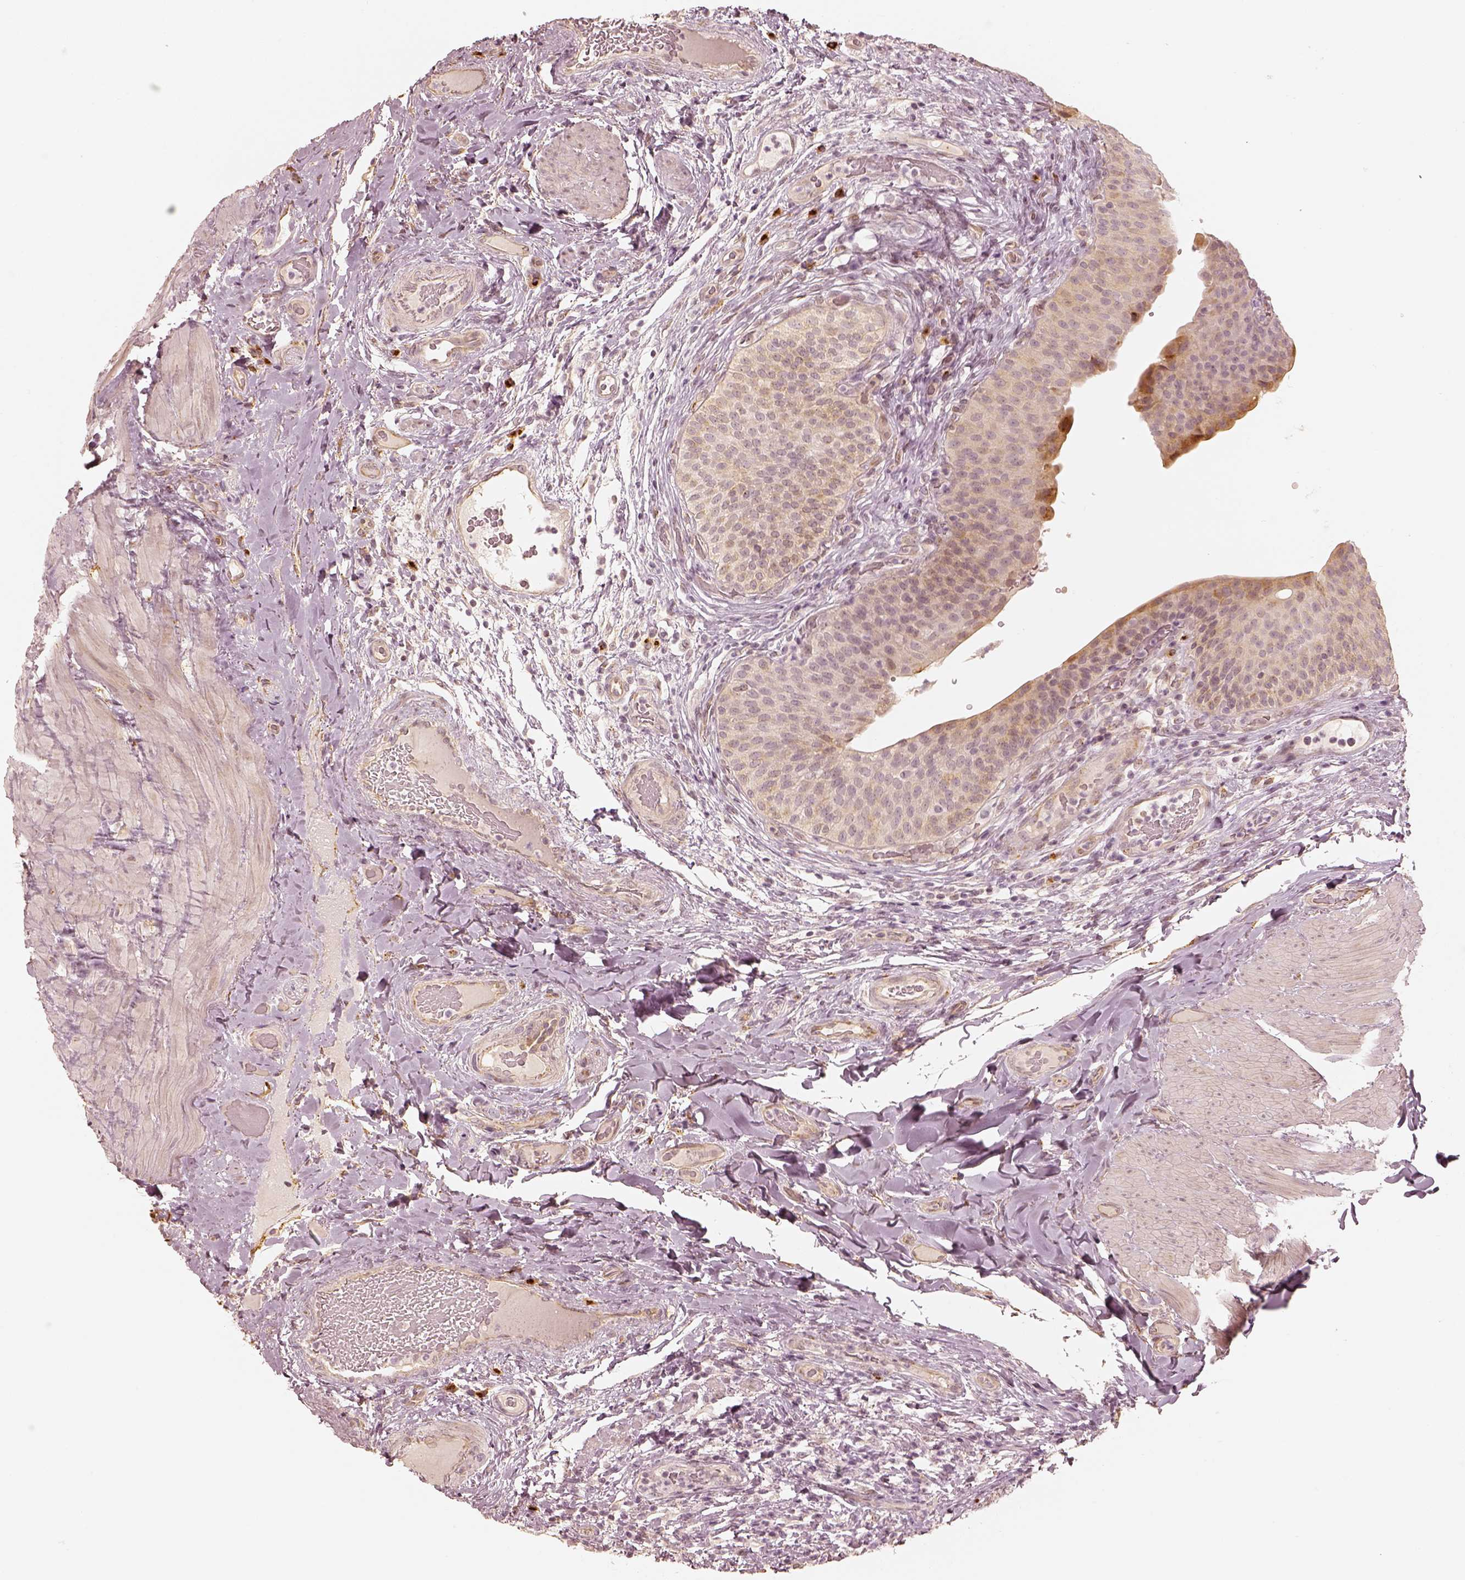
{"staining": {"intensity": "moderate", "quantity": "25%-75%", "location": "cytoplasmic/membranous"}, "tissue": "urinary bladder", "cell_type": "Urothelial cells", "image_type": "normal", "snomed": [{"axis": "morphology", "description": "Normal tissue, NOS"}, {"axis": "topography", "description": "Urinary bladder"}], "caption": "High-magnification brightfield microscopy of normal urinary bladder stained with DAB (3,3'-diaminobenzidine) (brown) and counterstained with hematoxylin (blue). urothelial cells exhibit moderate cytoplasmic/membranous staining is seen in about25%-75% of cells.", "gene": "GORASP2", "patient": {"sex": "male", "age": 66}}